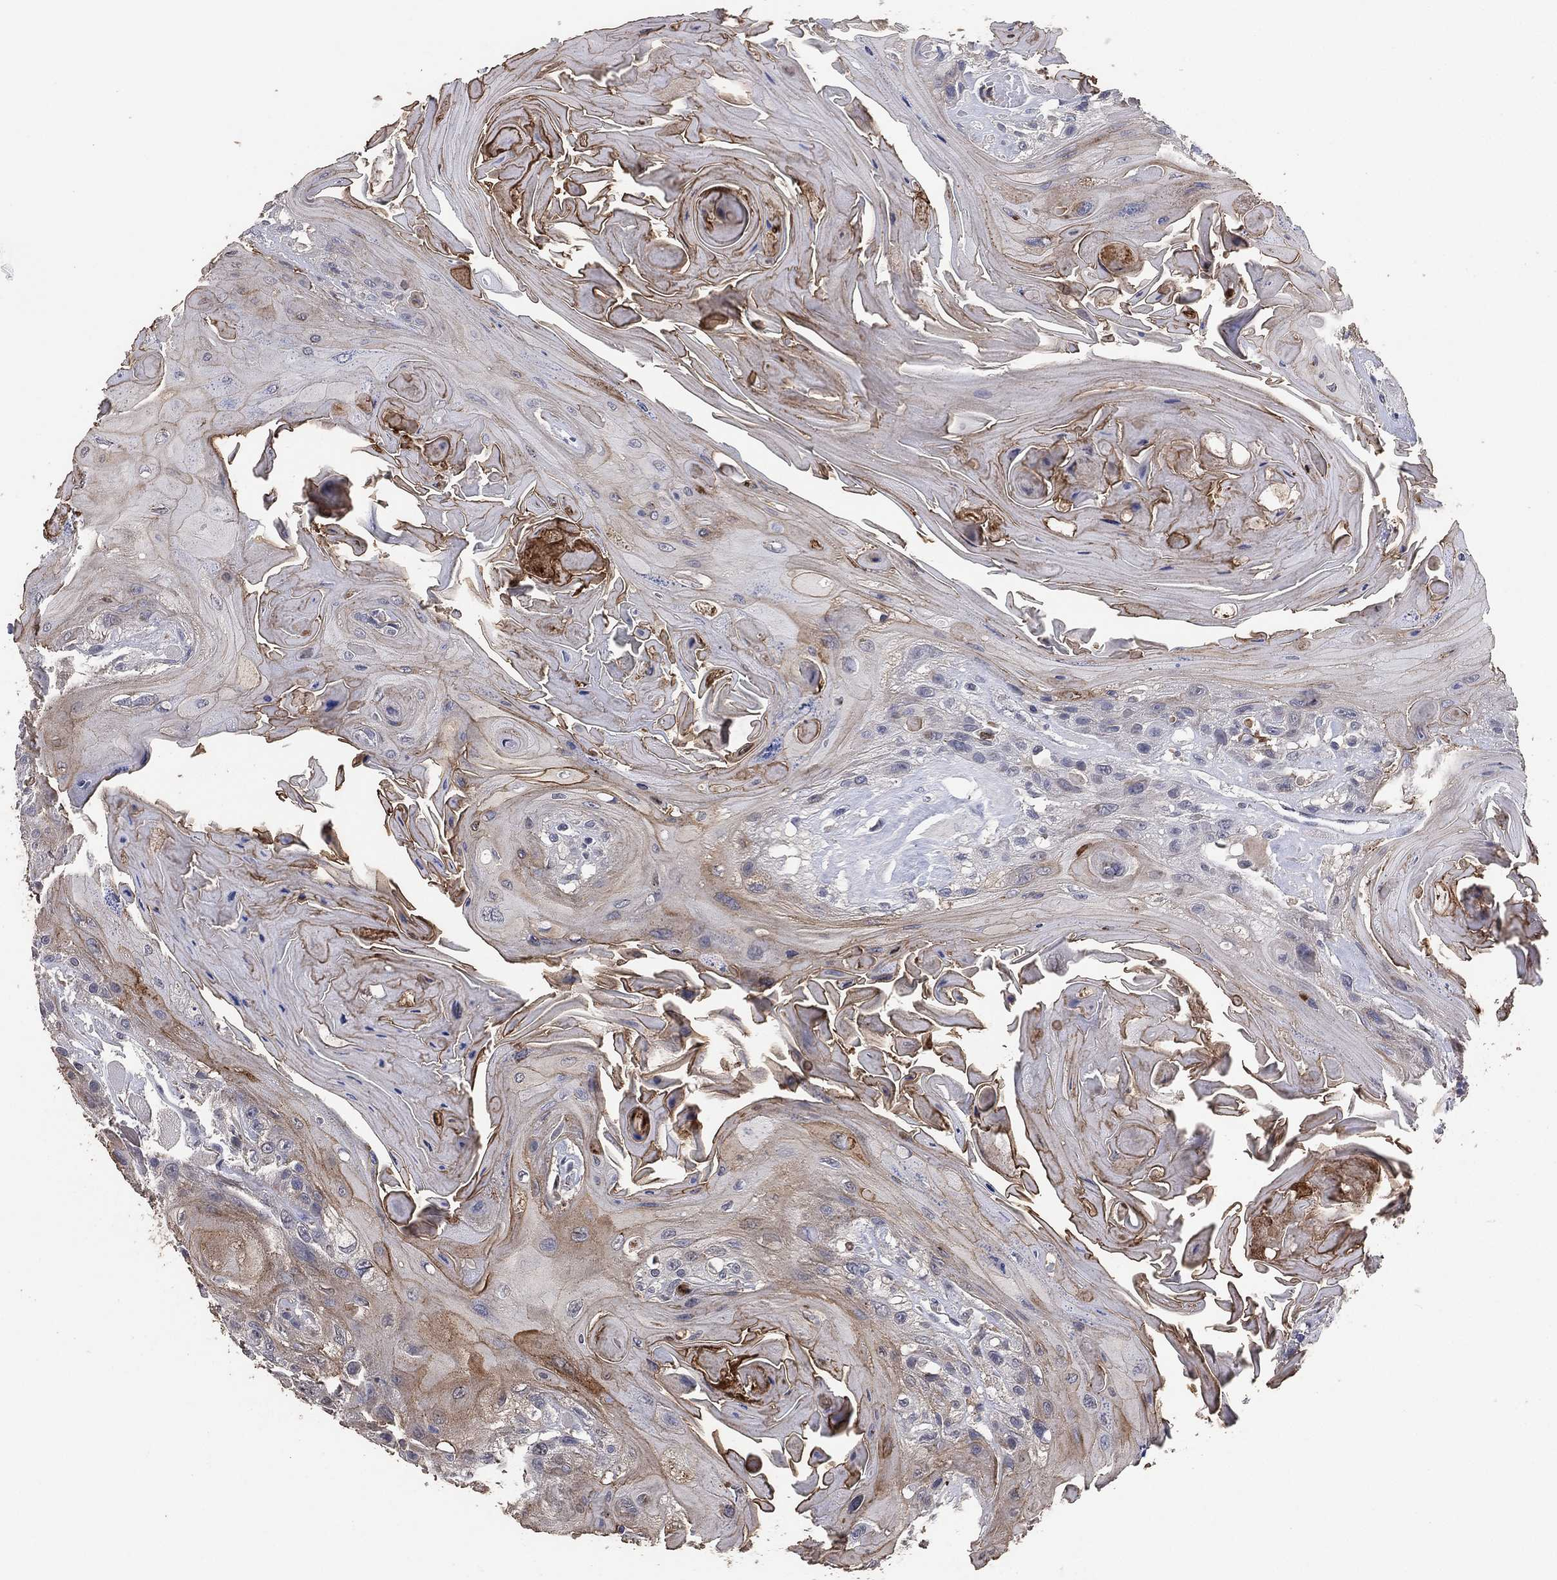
{"staining": {"intensity": "strong", "quantity": "<25%", "location": "cytoplasmic/membranous"}, "tissue": "head and neck cancer", "cell_type": "Tumor cells", "image_type": "cancer", "snomed": [{"axis": "morphology", "description": "Squamous cell carcinoma, NOS"}, {"axis": "topography", "description": "Head-Neck"}], "caption": "Head and neck squamous cell carcinoma stained with immunohistochemistry (IHC) reveals strong cytoplasmic/membranous positivity in about <25% of tumor cells. (IHC, brightfield microscopy, high magnification).", "gene": "DSG1", "patient": {"sex": "female", "age": 59}}